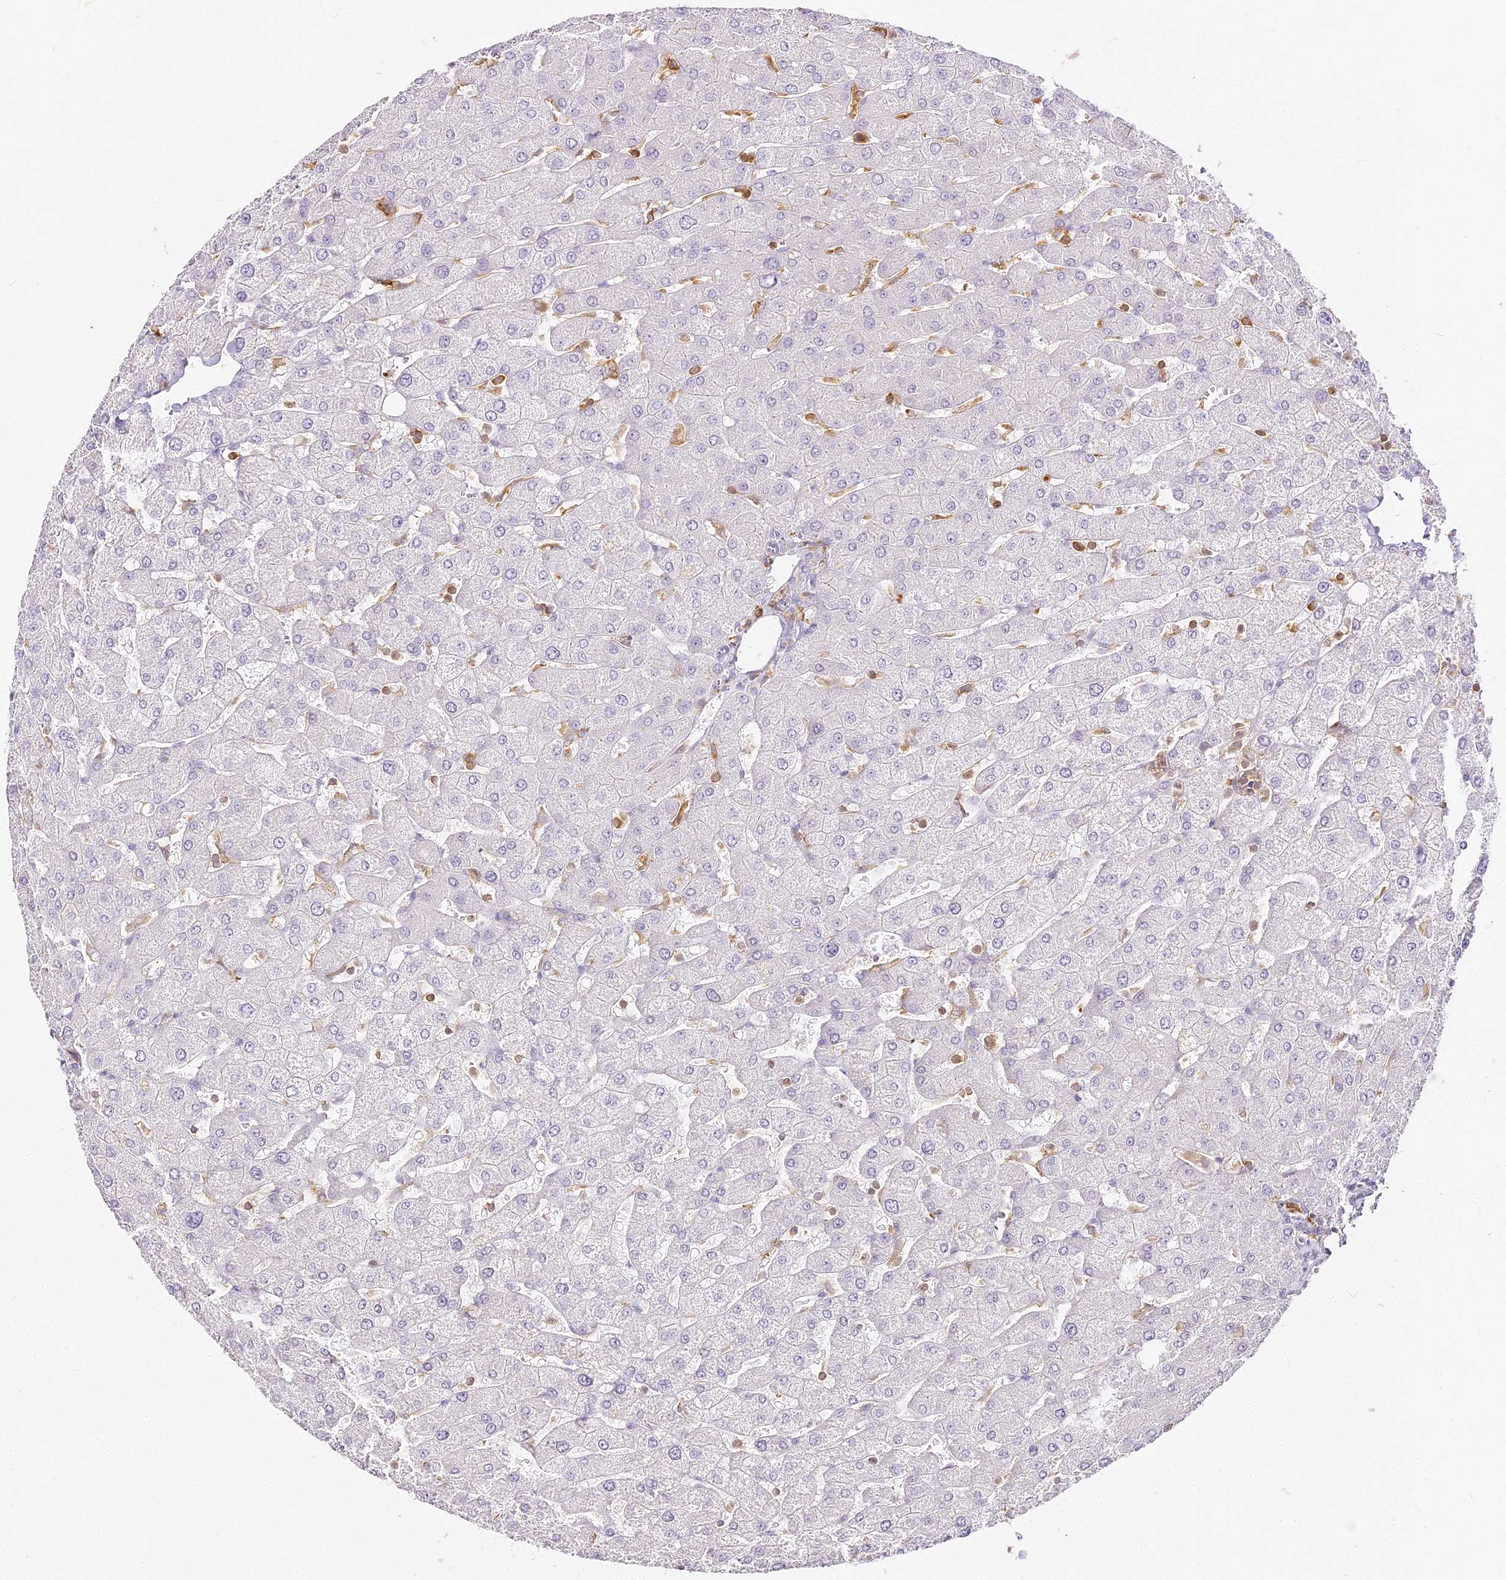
{"staining": {"intensity": "negative", "quantity": "none", "location": "none"}, "tissue": "liver", "cell_type": "Cholangiocytes", "image_type": "normal", "snomed": [{"axis": "morphology", "description": "Normal tissue, NOS"}, {"axis": "topography", "description": "Liver"}], "caption": "Cholangiocytes show no significant protein expression in normal liver. (Brightfield microscopy of DAB immunohistochemistry at high magnification).", "gene": "DOCK2", "patient": {"sex": "male", "age": 55}}